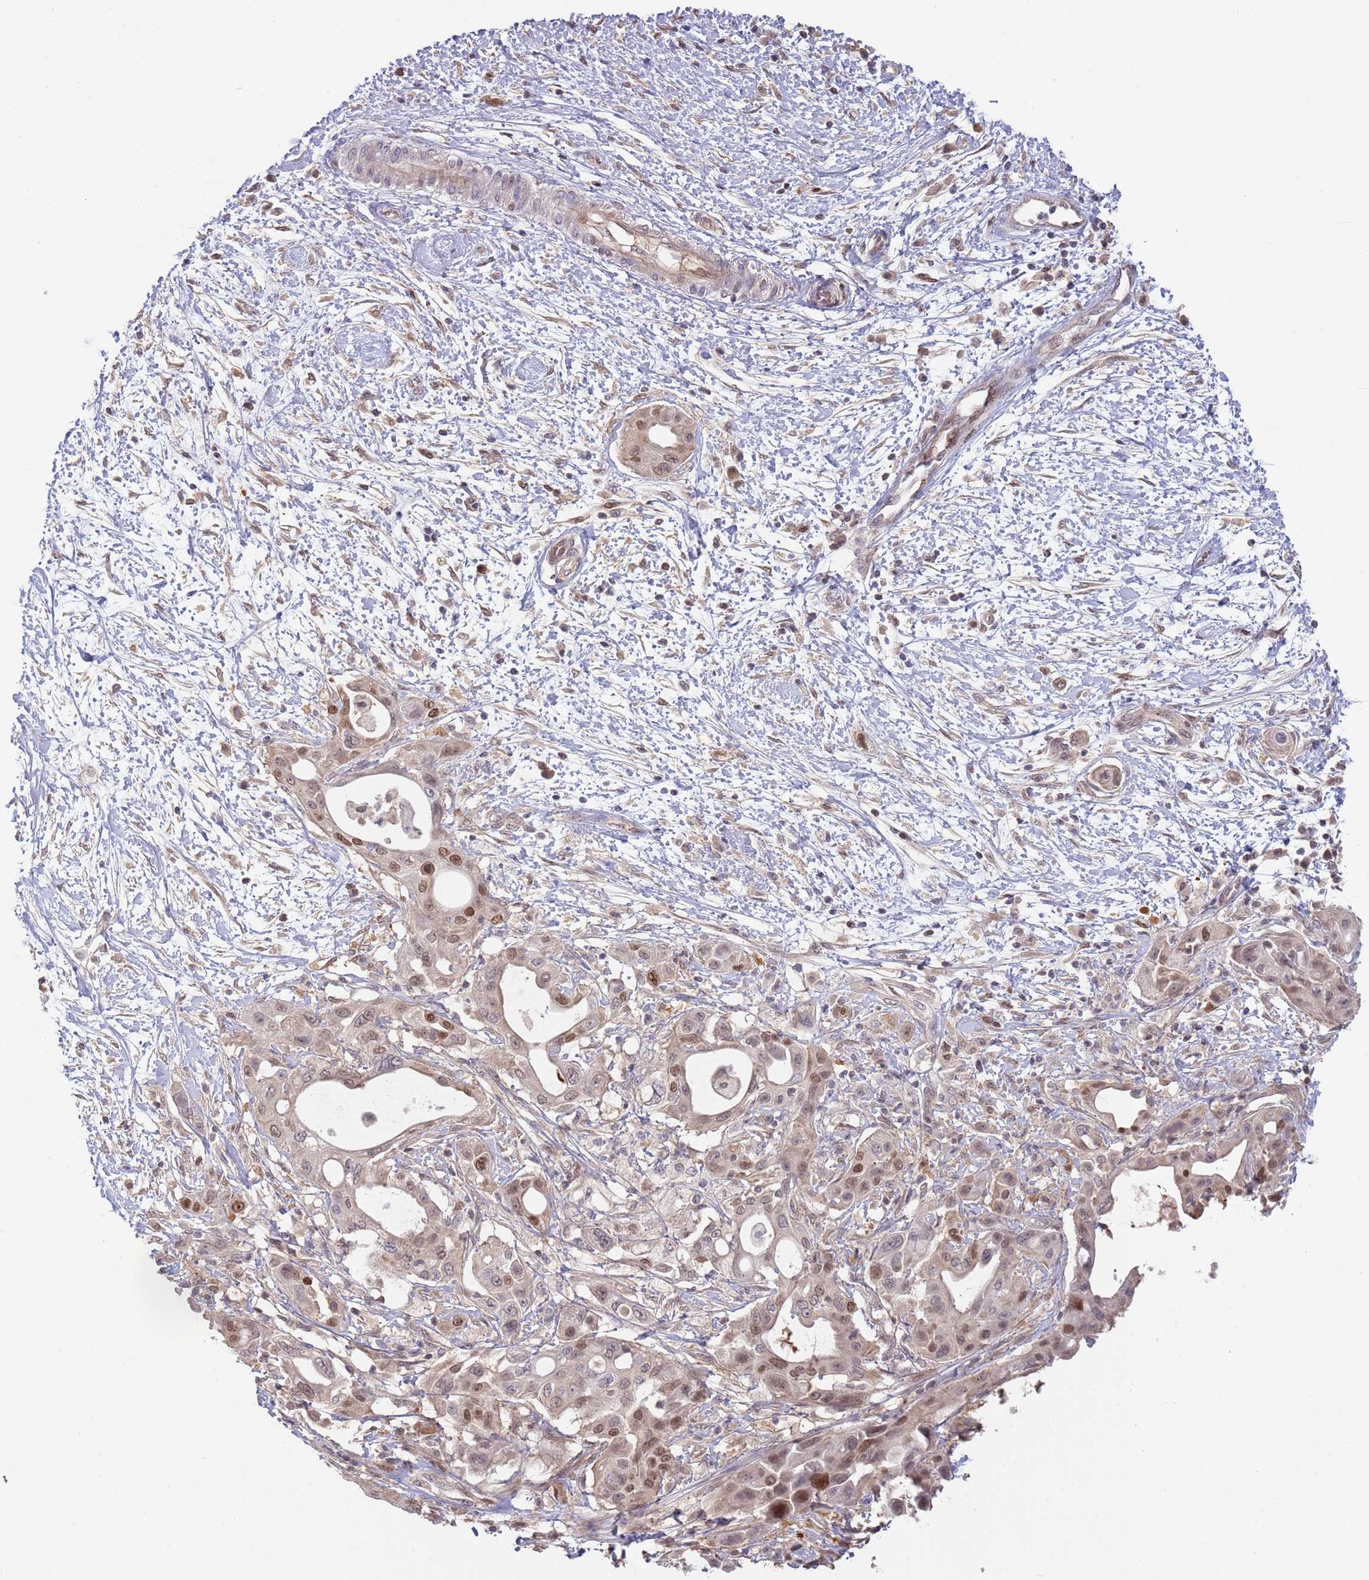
{"staining": {"intensity": "moderate", "quantity": "<25%", "location": "nuclear"}, "tissue": "pancreatic cancer", "cell_type": "Tumor cells", "image_type": "cancer", "snomed": [{"axis": "morphology", "description": "Adenocarcinoma, NOS"}, {"axis": "topography", "description": "Pancreas"}], "caption": "Brown immunohistochemical staining in pancreatic cancer demonstrates moderate nuclear positivity in about <25% of tumor cells. (DAB (3,3'-diaminobenzidine) = brown stain, brightfield microscopy at high magnification).", "gene": "SALL1", "patient": {"sex": "male", "age": 68}}